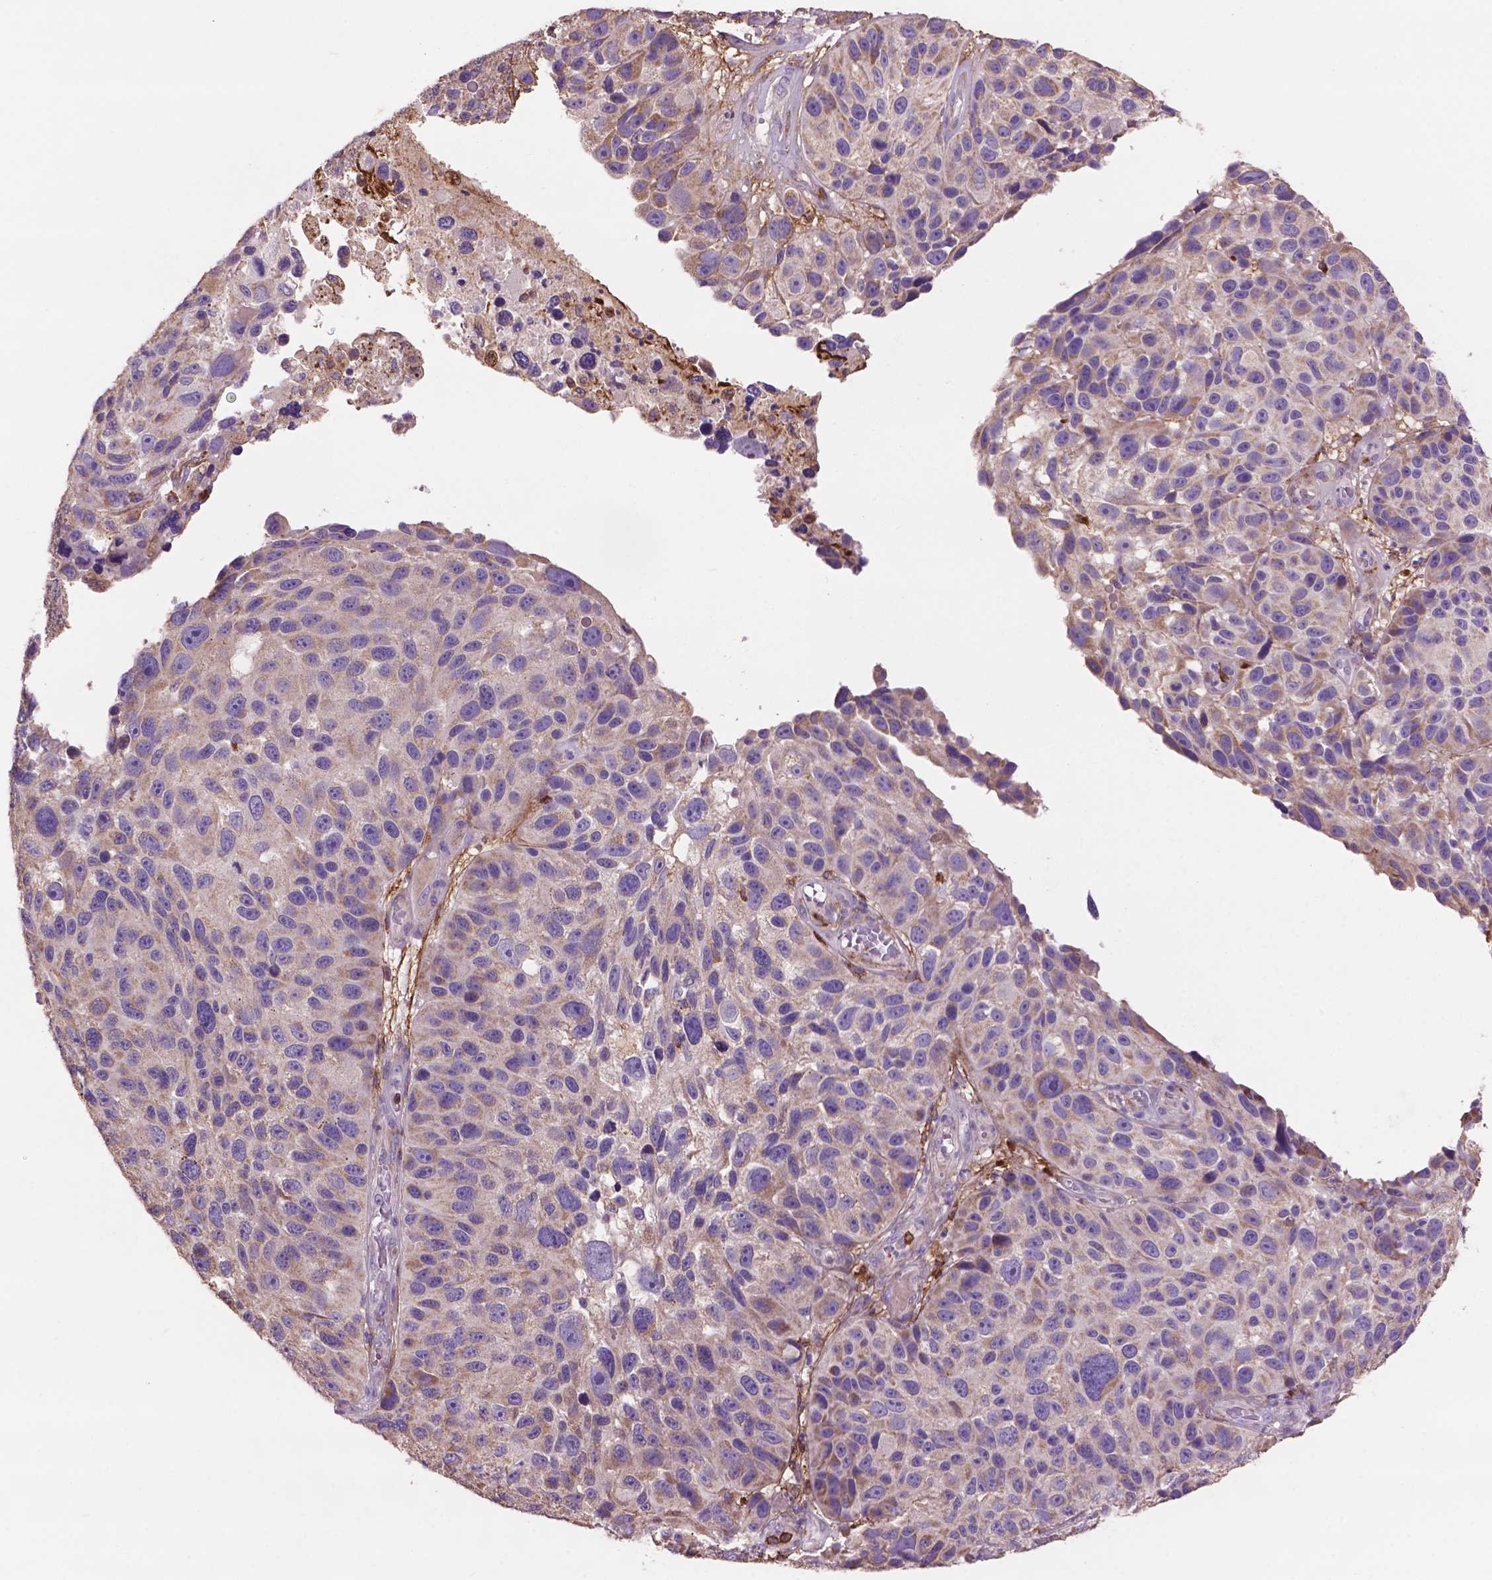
{"staining": {"intensity": "negative", "quantity": "none", "location": "none"}, "tissue": "melanoma", "cell_type": "Tumor cells", "image_type": "cancer", "snomed": [{"axis": "morphology", "description": "Malignant melanoma, NOS"}, {"axis": "topography", "description": "Skin"}], "caption": "The micrograph demonstrates no significant expression in tumor cells of melanoma. Brightfield microscopy of immunohistochemistry (IHC) stained with DAB (brown) and hematoxylin (blue), captured at high magnification.", "gene": "LRRC3C", "patient": {"sex": "male", "age": 53}}